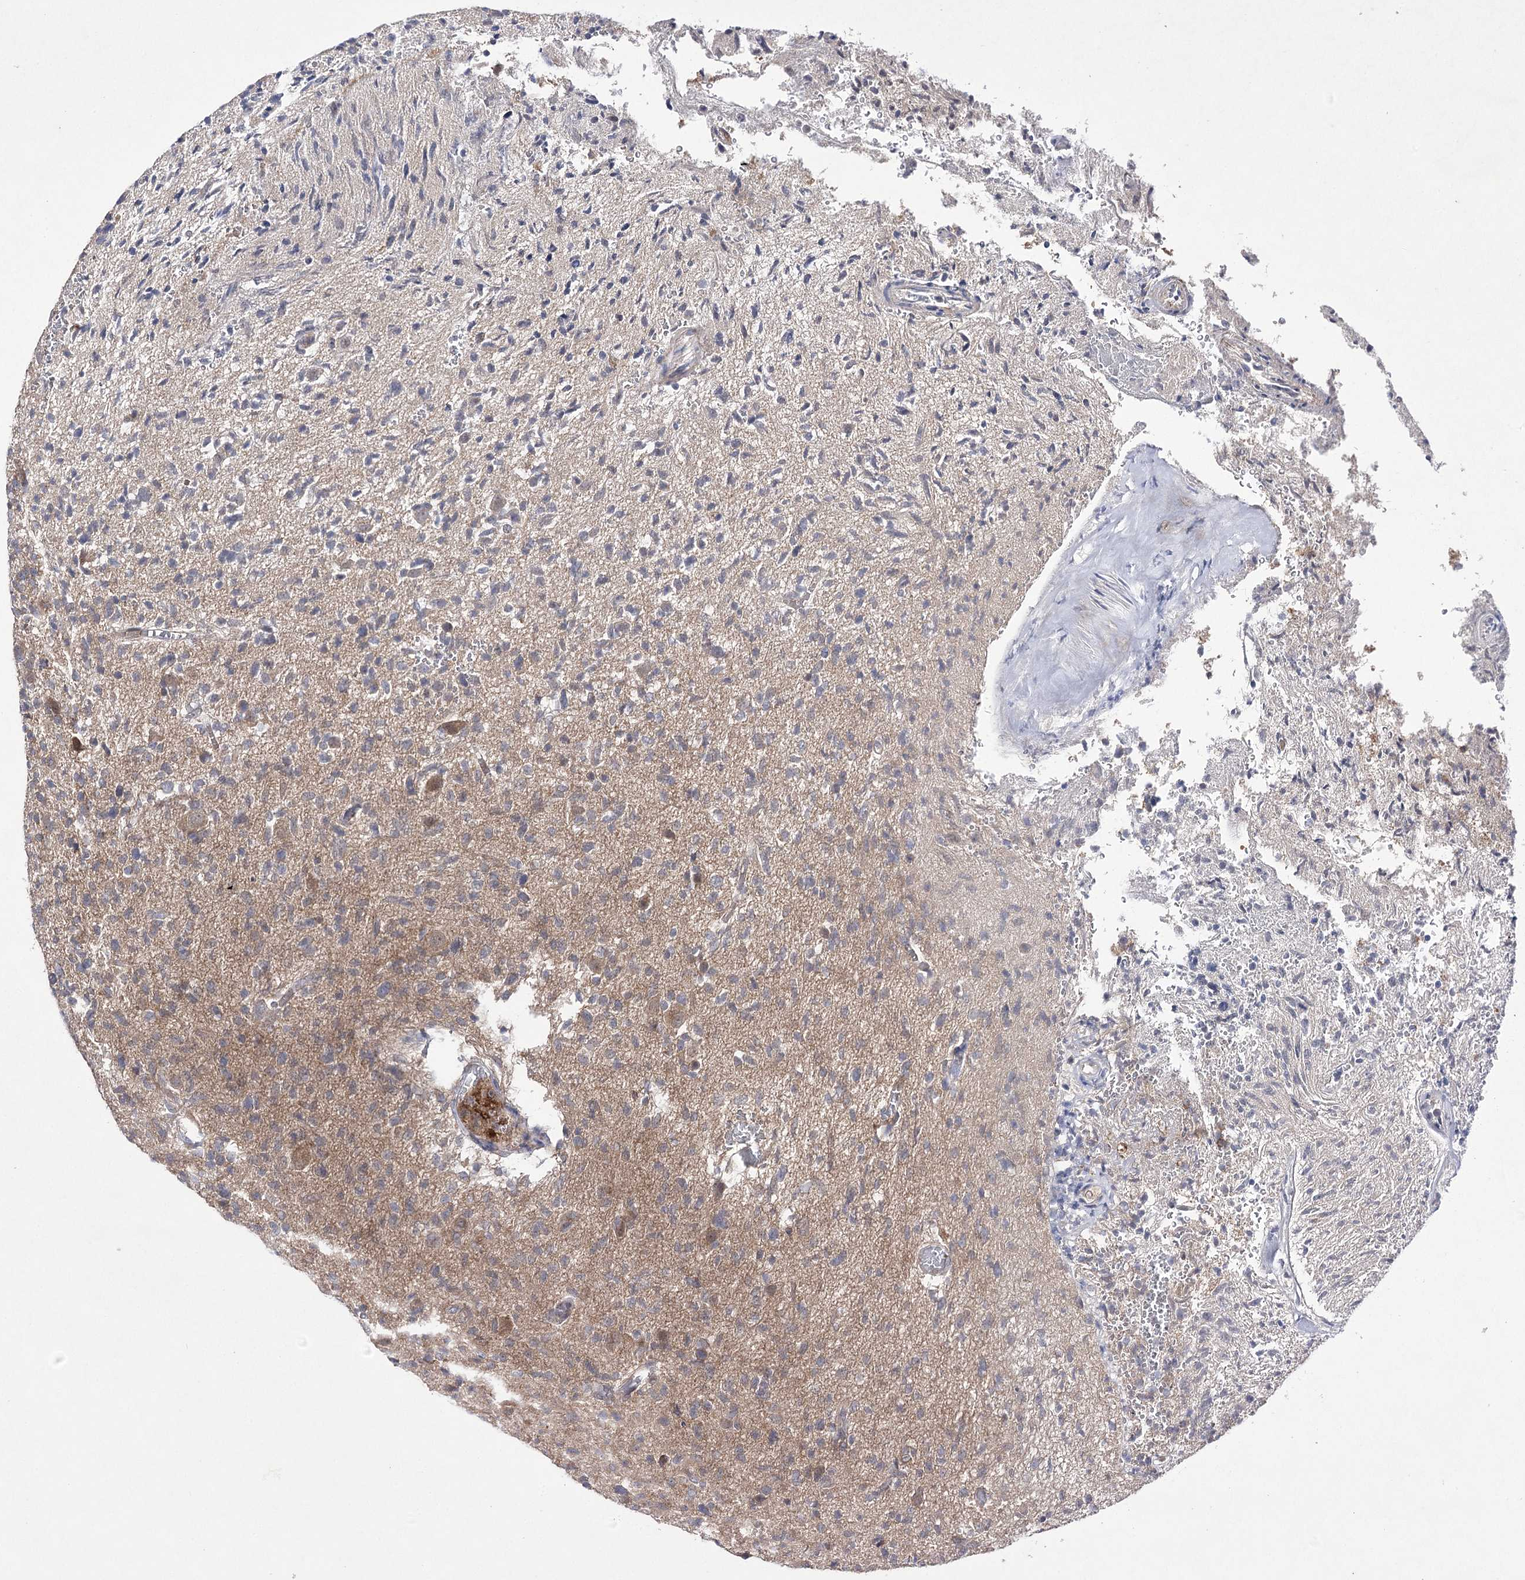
{"staining": {"intensity": "weak", "quantity": "<25%", "location": "cytoplasmic/membranous"}, "tissue": "glioma", "cell_type": "Tumor cells", "image_type": "cancer", "snomed": [{"axis": "morphology", "description": "Glioma, malignant, High grade"}, {"axis": "topography", "description": "Brain"}], "caption": "Micrograph shows no protein expression in tumor cells of glioma tissue. (IHC, brightfield microscopy, high magnification).", "gene": "BCR", "patient": {"sex": "female", "age": 57}}